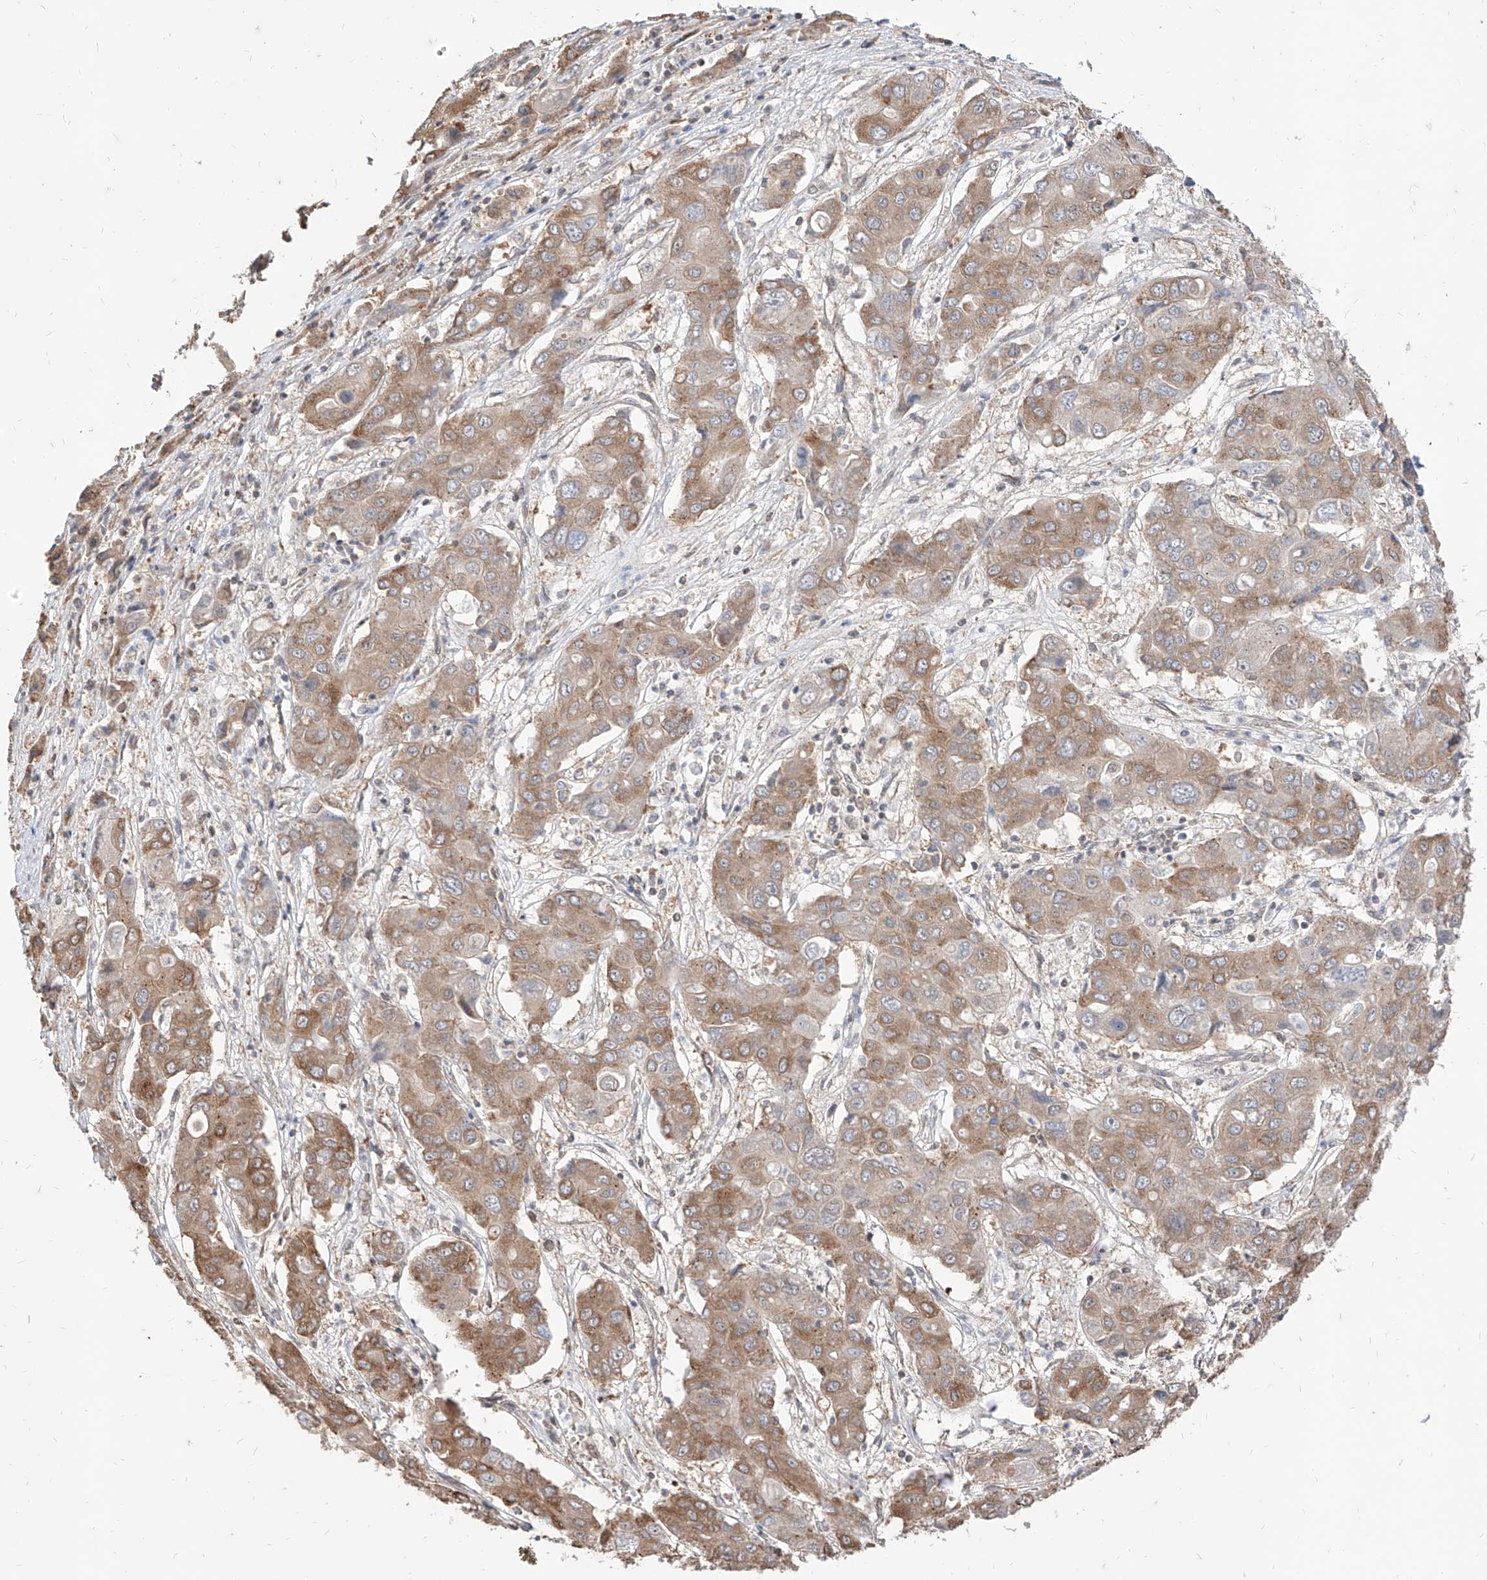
{"staining": {"intensity": "moderate", "quantity": "25%-75%", "location": "cytoplasmic/membranous"}, "tissue": "liver cancer", "cell_type": "Tumor cells", "image_type": "cancer", "snomed": [{"axis": "morphology", "description": "Cholangiocarcinoma"}, {"axis": "topography", "description": "Liver"}], "caption": "The histopathology image shows staining of liver cancer, revealing moderate cytoplasmic/membranous protein positivity (brown color) within tumor cells. (DAB (3,3'-diaminobenzidine) IHC, brown staining for protein, blue staining for nuclei).", "gene": "C8orf82", "patient": {"sex": "male", "age": 67}}